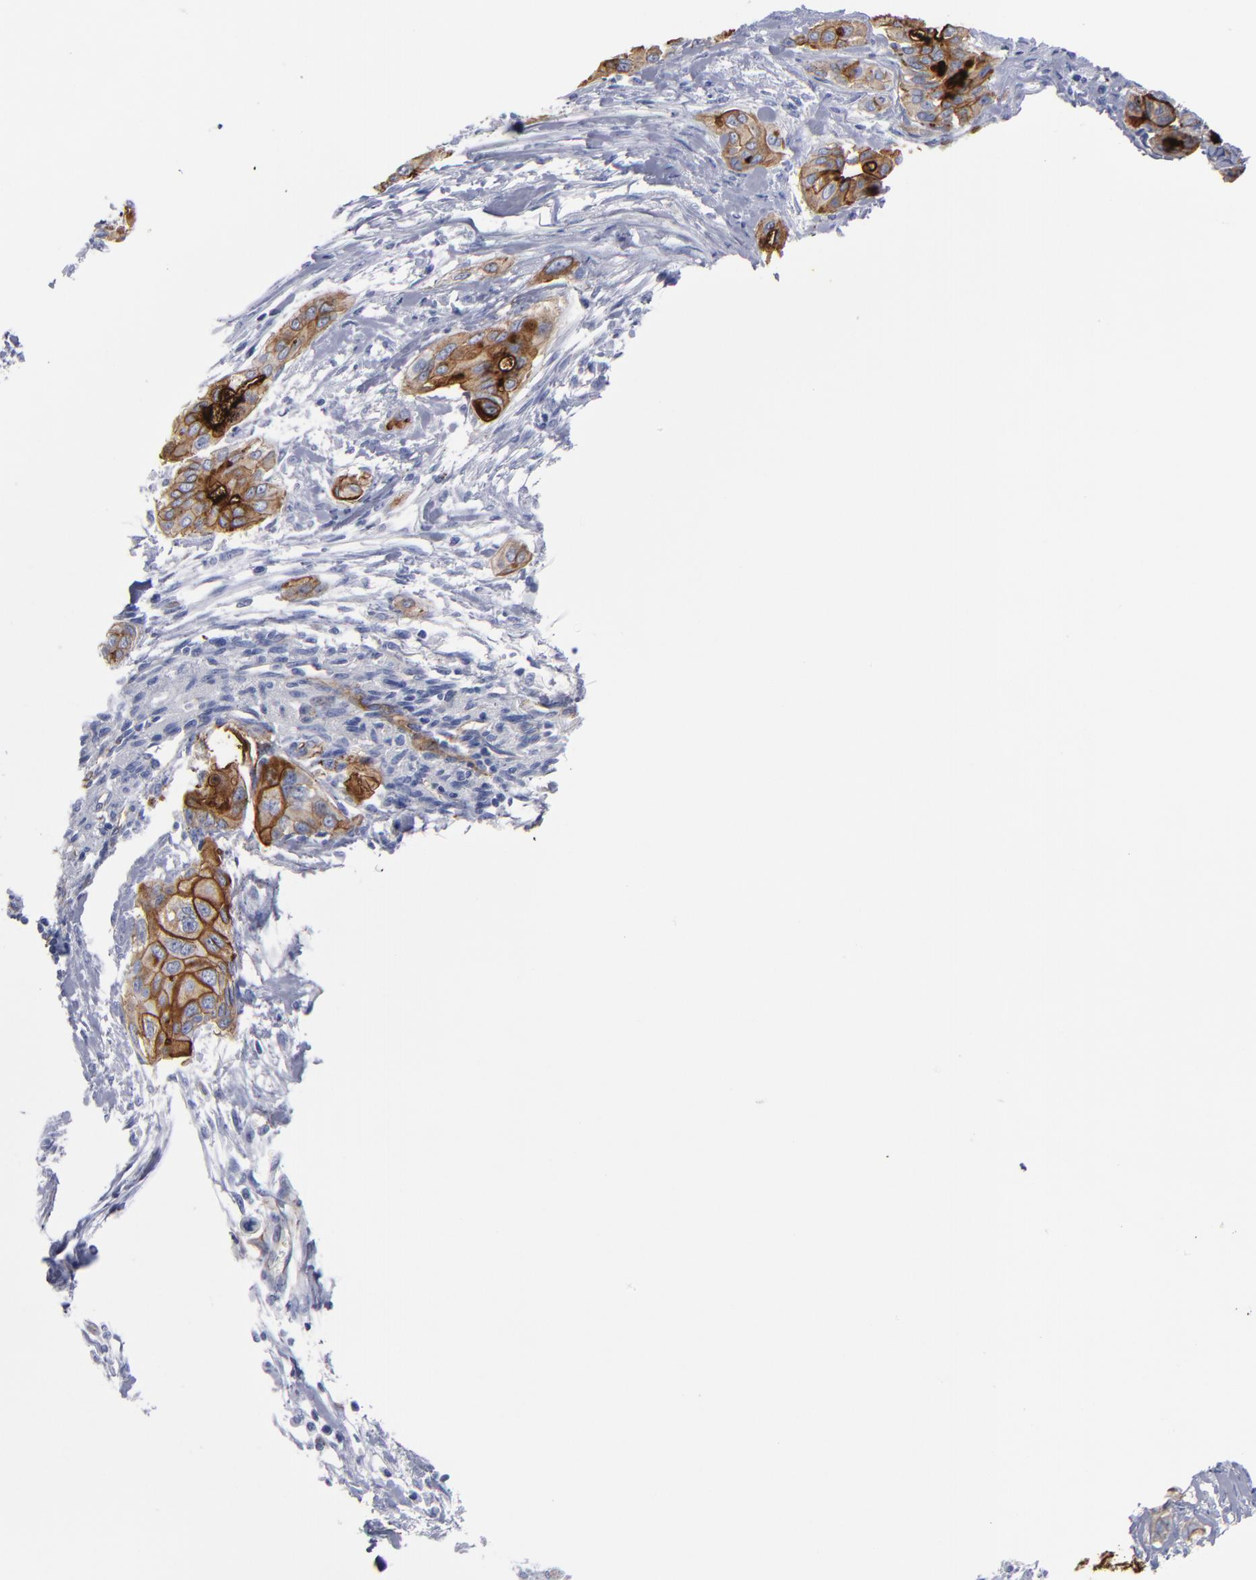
{"staining": {"intensity": "moderate", "quantity": ">75%", "location": "cytoplasmic/membranous"}, "tissue": "pancreatic cancer", "cell_type": "Tumor cells", "image_type": "cancer", "snomed": [{"axis": "morphology", "description": "Adenocarcinoma, NOS"}, {"axis": "topography", "description": "Pancreas"}], "caption": "A high-resolution photomicrograph shows immunohistochemistry (IHC) staining of pancreatic cancer, which exhibits moderate cytoplasmic/membranous positivity in about >75% of tumor cells.", "gene": "TM4SF1", "patient": {"sex": "female", "age": 60}}